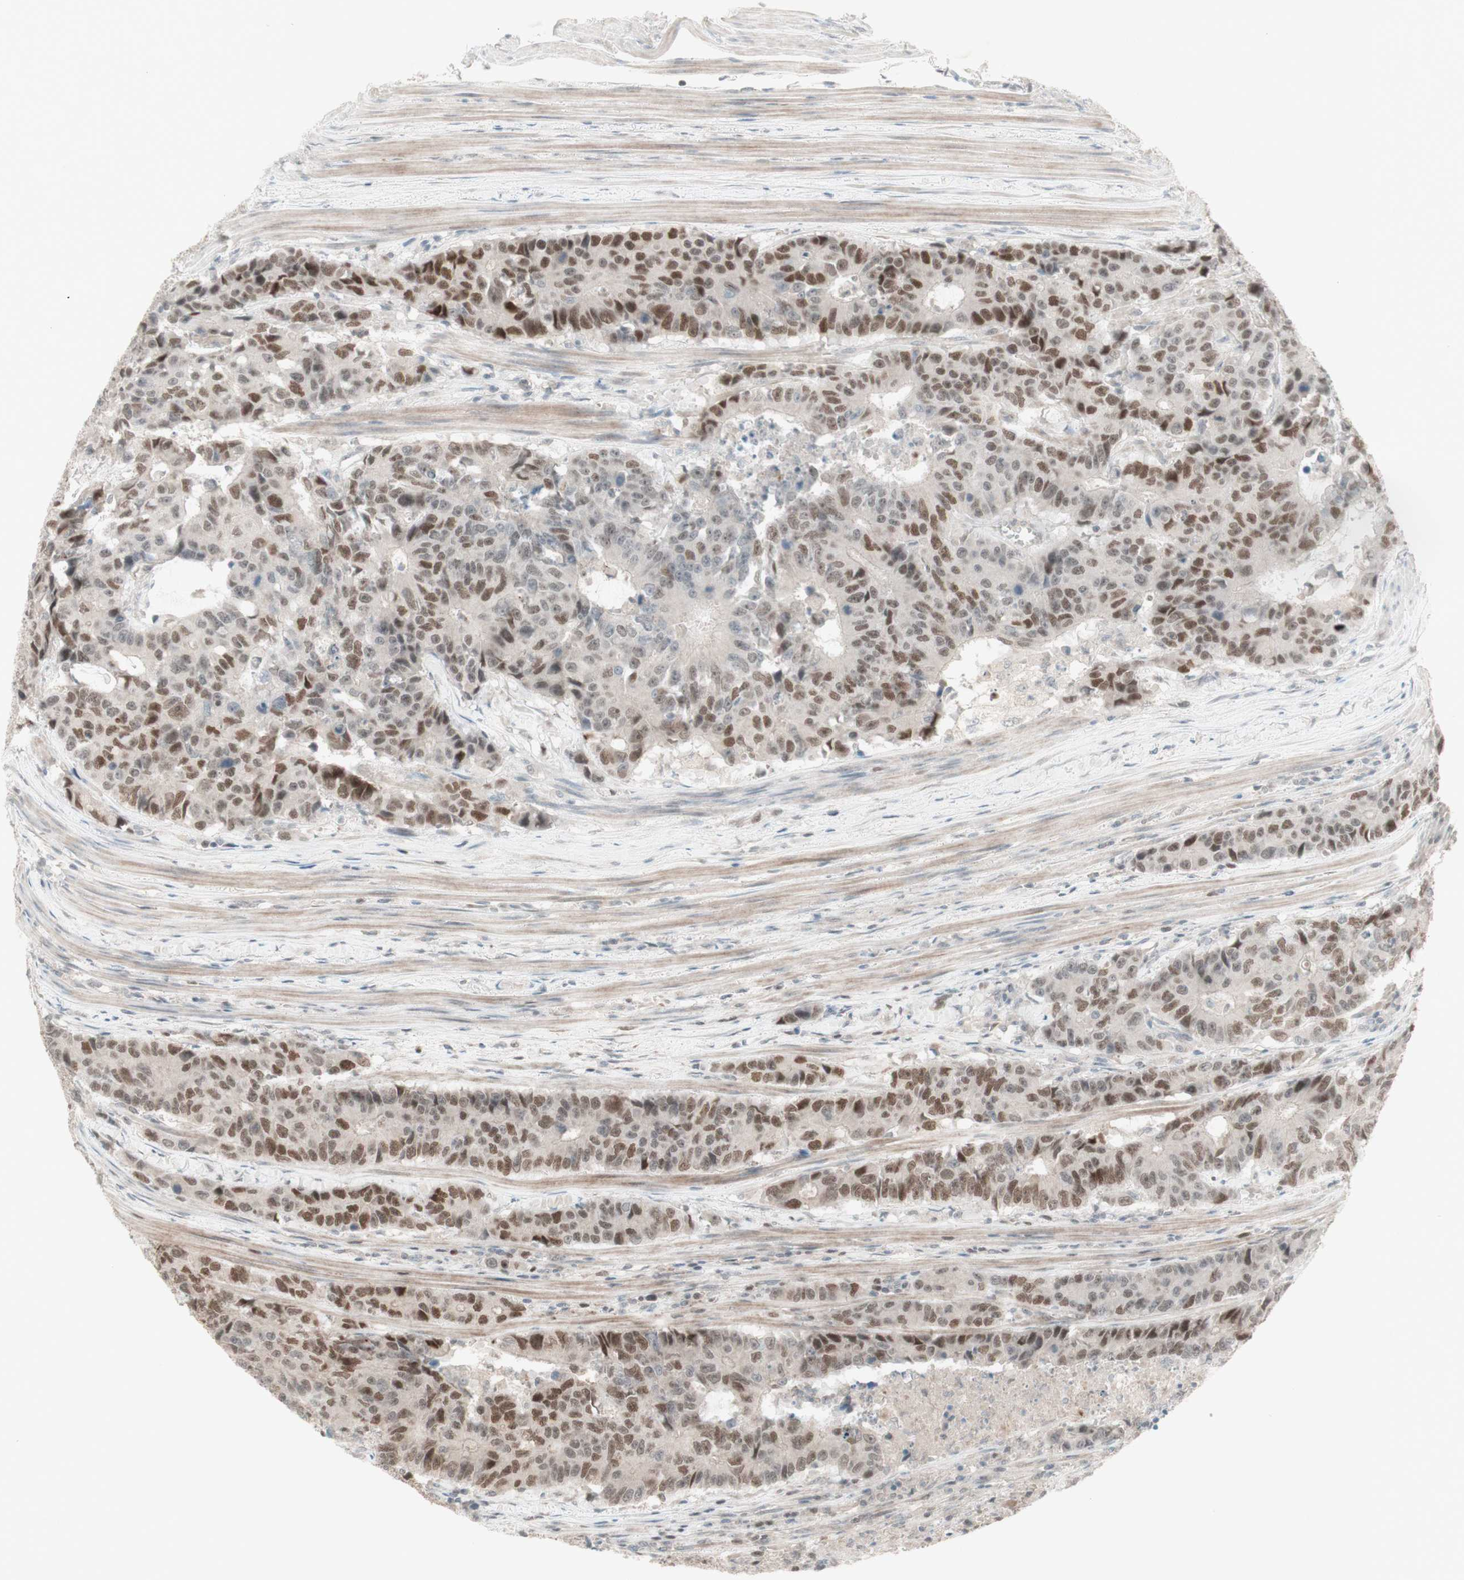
{"staining": {"intensity": "moderate", "quantity": ">75%", "location": "nuclear"}, "tissue": "colorectal cancer", "cell_type": "Tumor cells", "image_type": "cancer", "snomed": [{"axis": "morphology", "description": "Adenocarcinoma, NOS"}, {"axis": "topography", "description": "Colon"}], "caption": "Colorectal cancer was stained to show a protein in brown. There is medium levels of moderate nuclear positivity in about >75% of tumor cells.", "gene": "MSH6", "patient": {"sex": "female", "age": 86}}